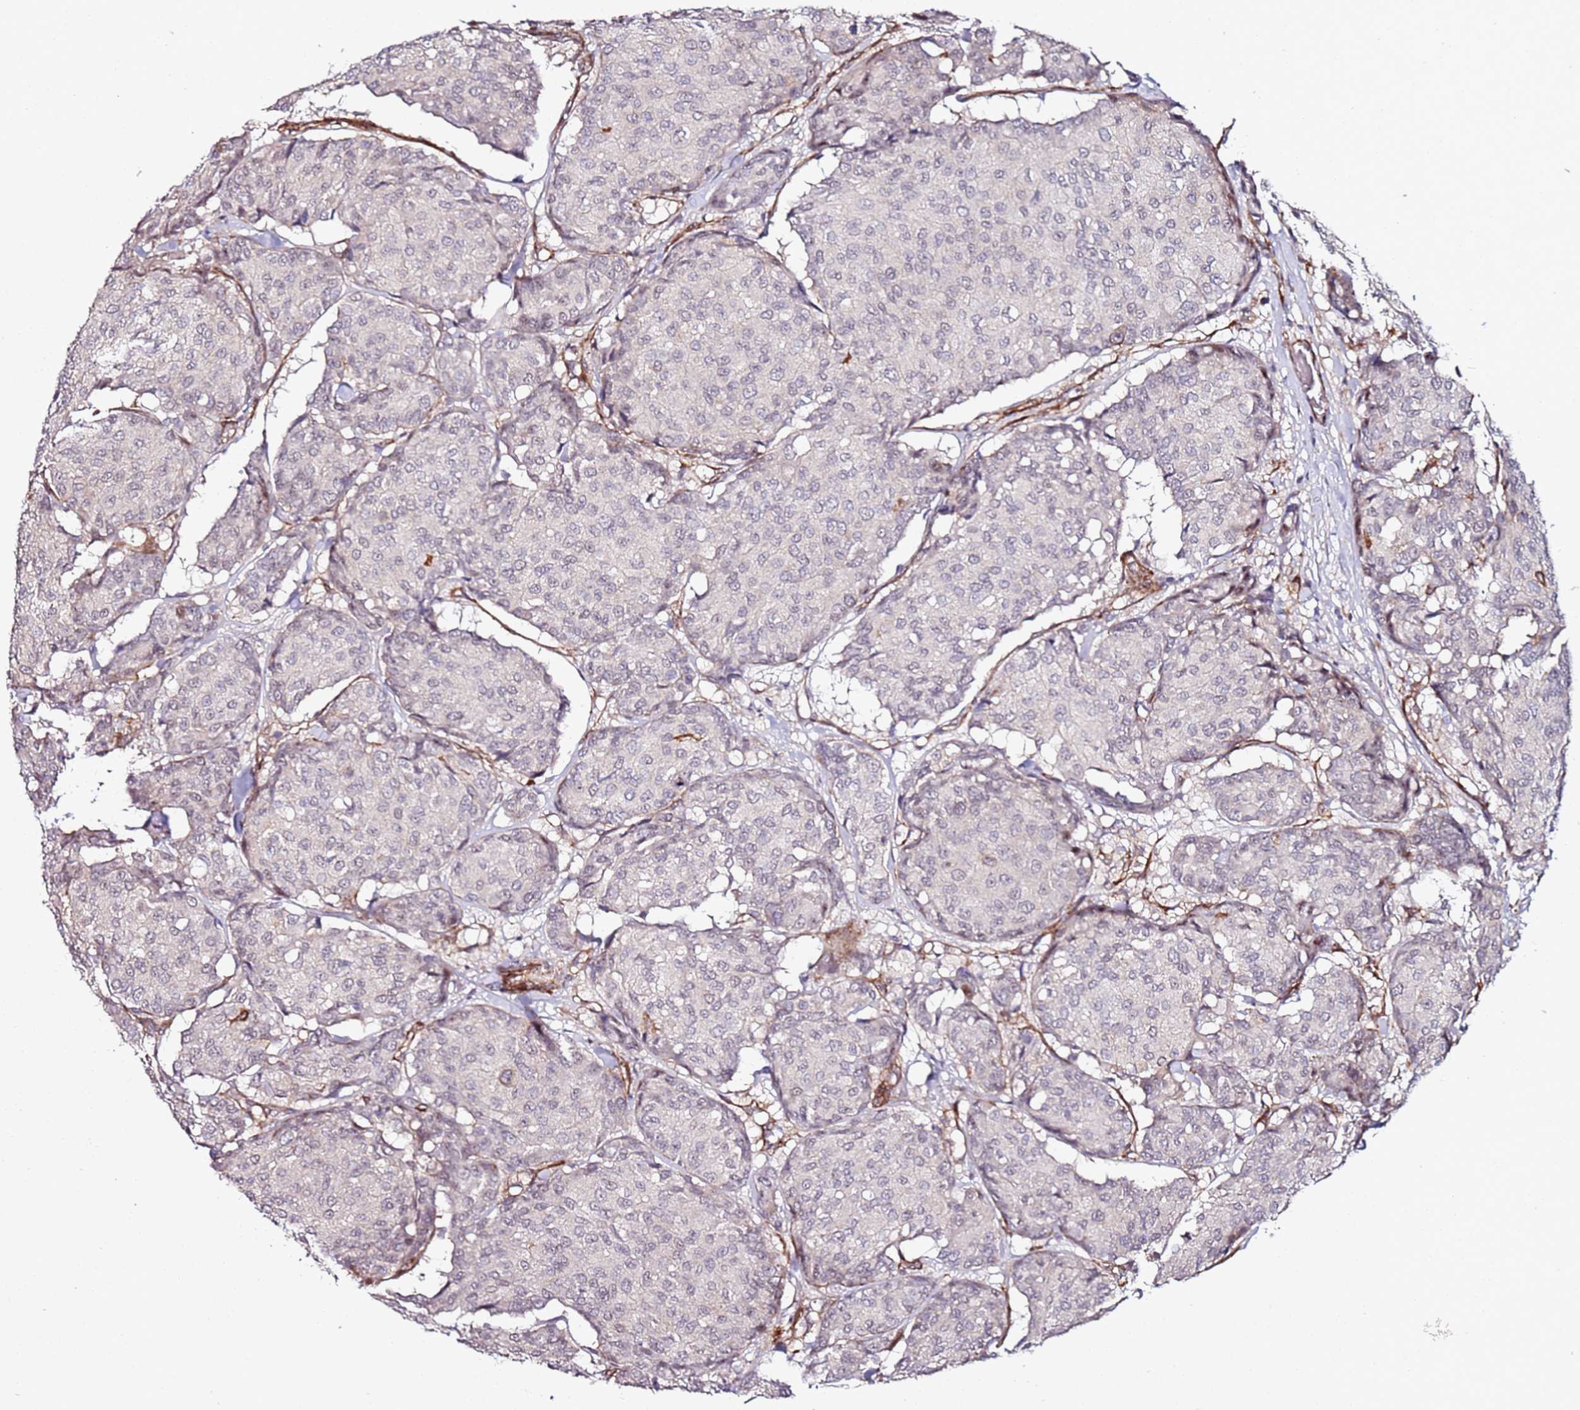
{"staining": {"intensity": "negative", "quantity": "none", "location": "none"}, "tissue": "breast cancer", "cell_type": "Tumor cells", "image_type": "cancer", "snomed": [{"axis": "morphology", "description": "Duct carcinoma"}, {"axis": "topography", "description": "Breast"}], "caption": "Tumor cells are negative for brown protein staining in breast invasive ductal carcinoma.", "gene": "DUSP28", "patient": {"sex": "female", "age": 75}}